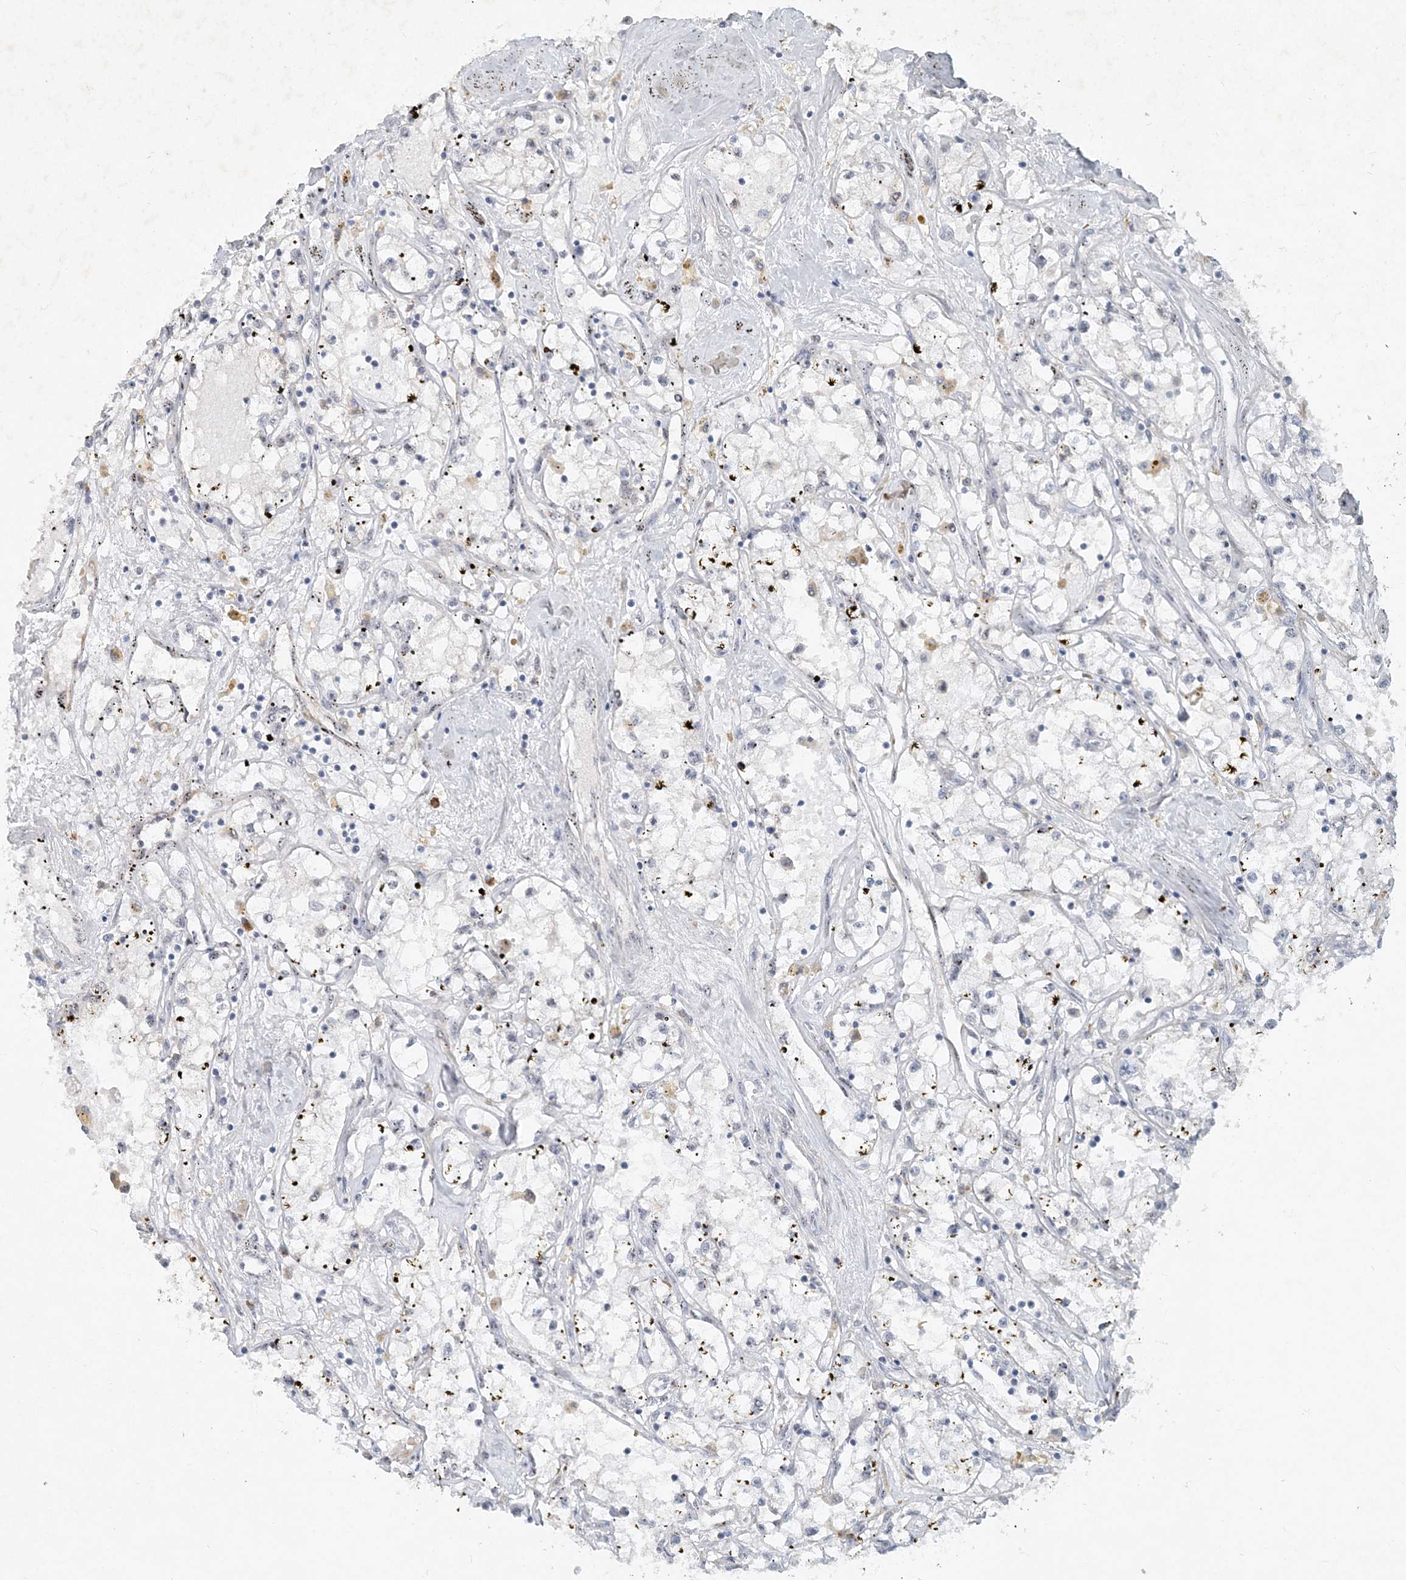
{"staining": {"intensity": "negative", "quantity": "none", "location": "none"}, "tissue": "renal cancer", "cell_type": "Tumor cells", "image_type": "cancer", "snomed": [{"axis": "morphology", "description": "Adenocarcinoma, NOS"}, {"axis": "topography", "description": "Kidney"}], "caption": "High magnification brightfield microscopy of renal cancer (adenocarcinoma) stained with DAB (3,3'-diaminobenzidine) (brown) and counterstained with hematoxylin (blue): tumor cells show no significant expression.", "gene": "GIN1", "patient": {"sex": "male", "age": 56}}